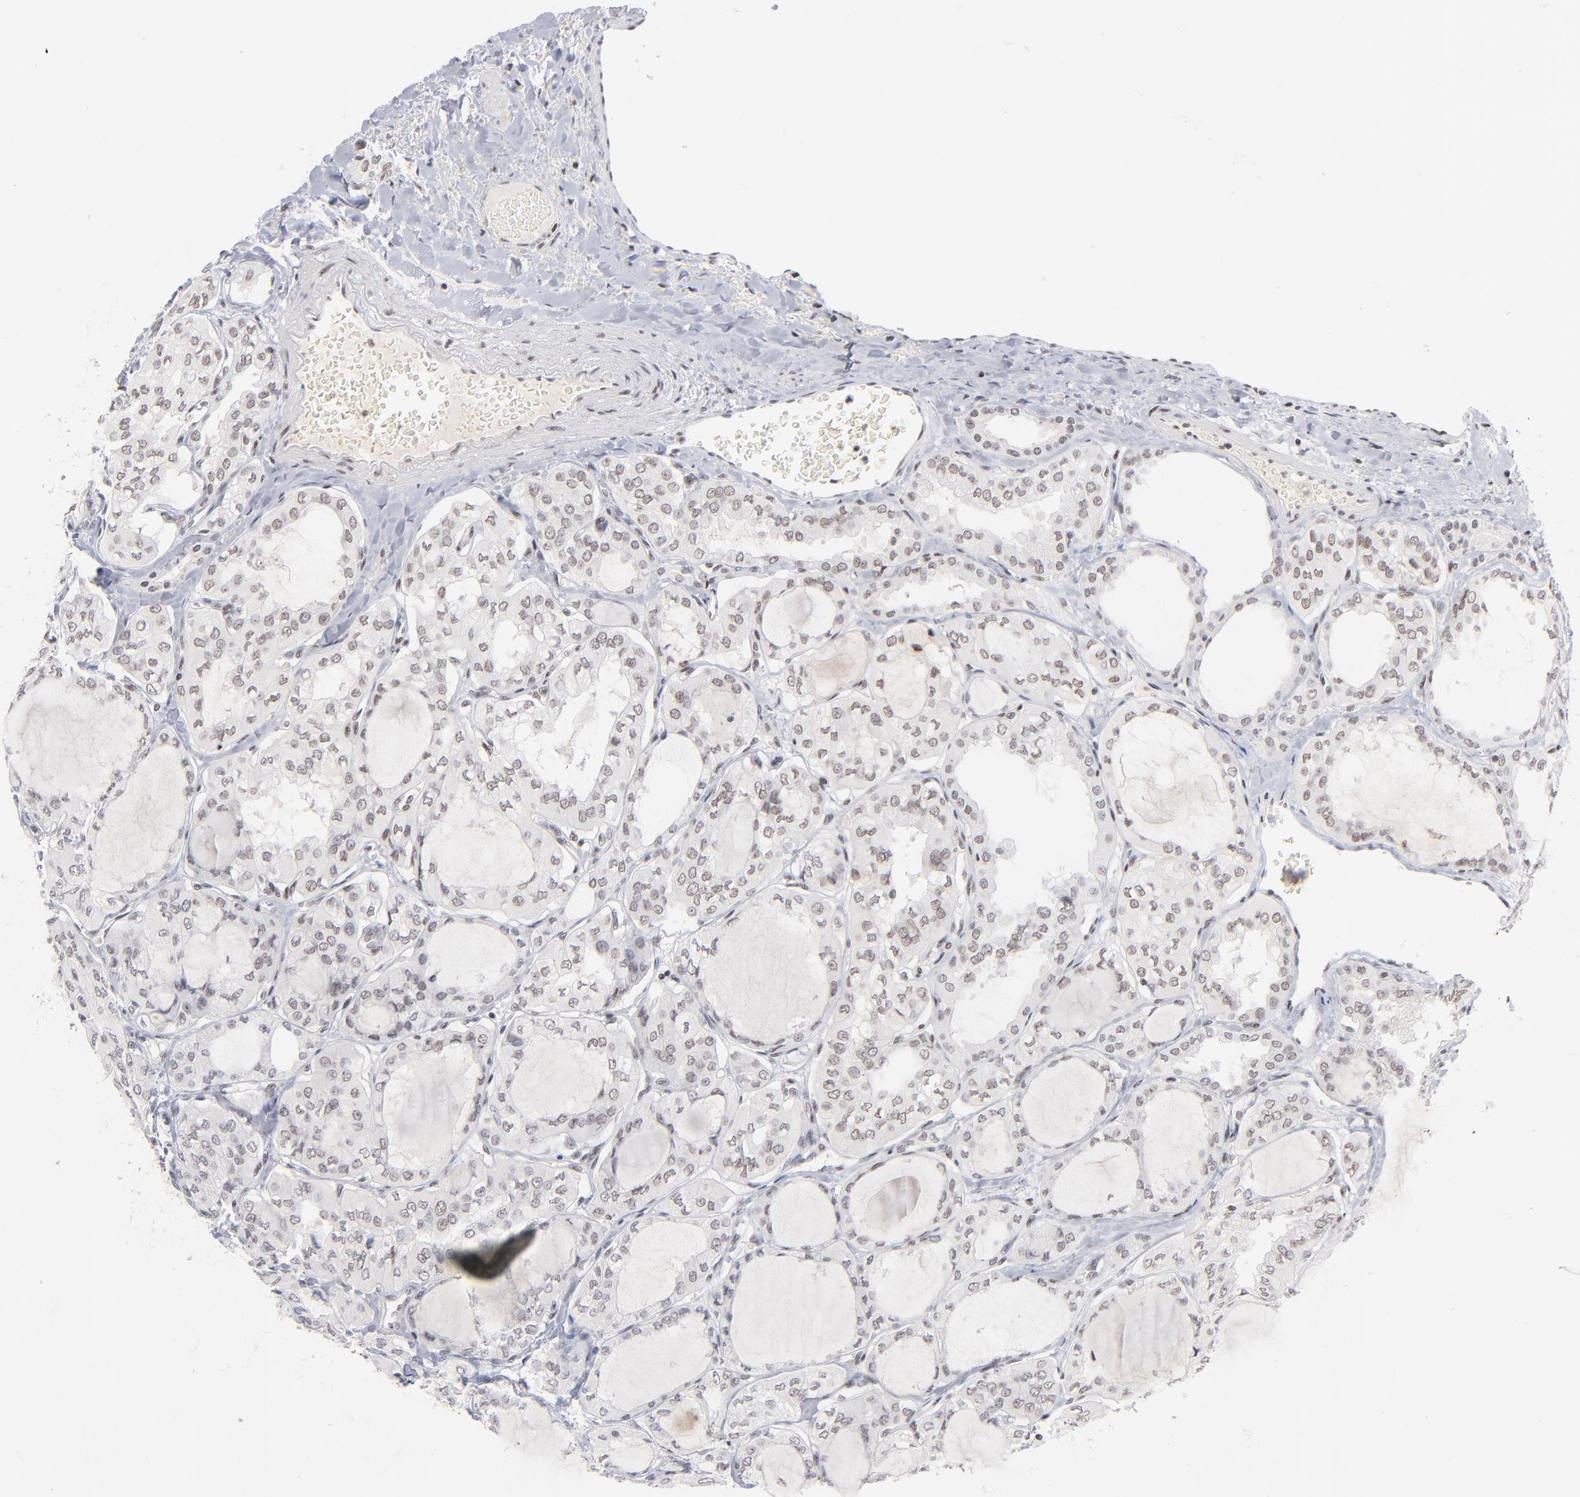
{"staining": {"intensity": "negative", "quantity": "none", "location": "none"}, "tissue": "thyroid cancer", "cell_type": "Tumor cells", "image_type": "cancer", "snomed": [{"axis": "morphology", "description": "Papillary adenocarcinoma, NOS"}, {"axis": "topography", "description": "Thyroid gland"}], "caption": "Tumor cells show no significant positivity in thyroid papillary adenocarcinoma.", "gene": "ZNF143", "patient": {"sex": "male", "age": 20}}